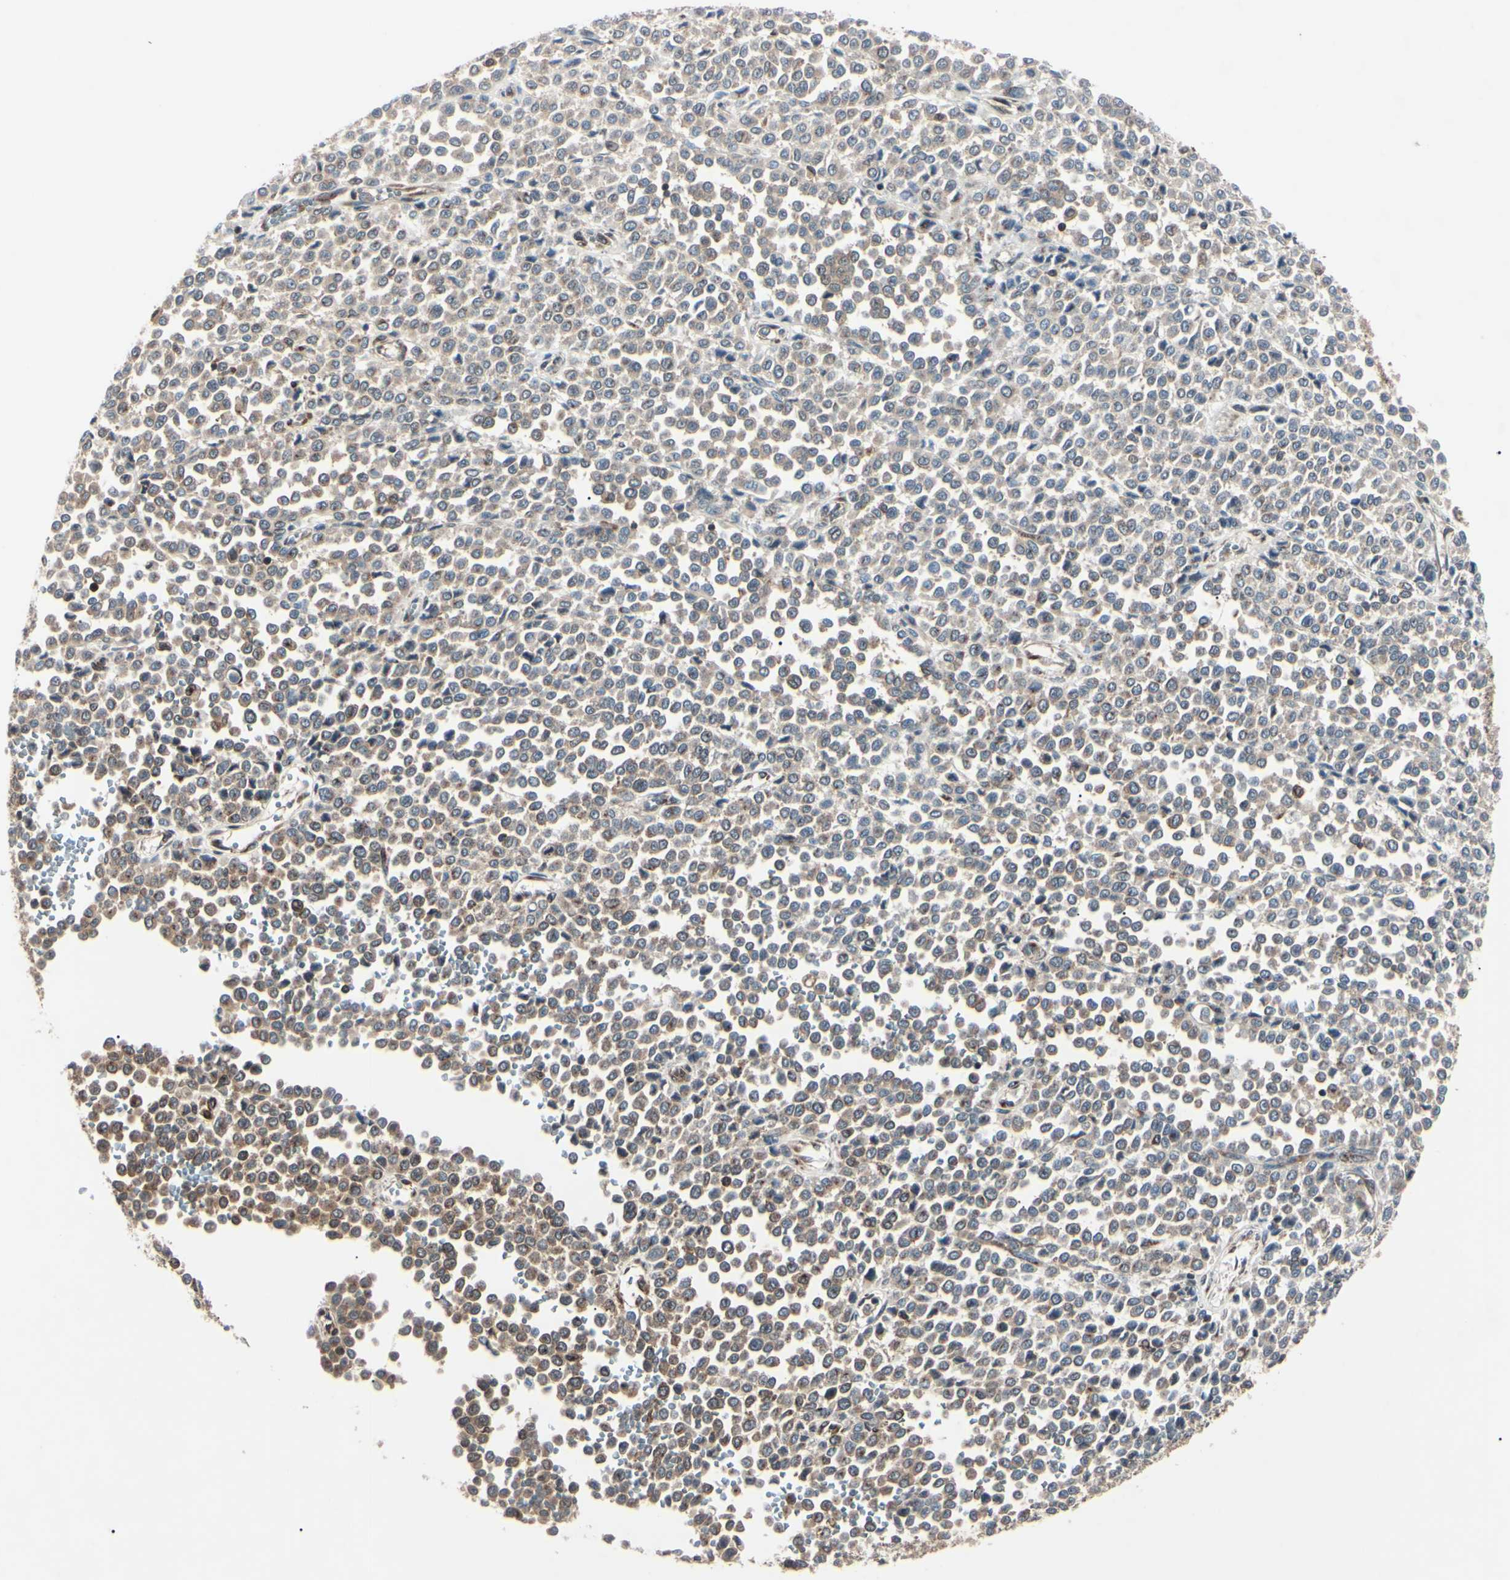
{"staining": {"intensity": "weak", "quantity": "25%-75%", "location": "cytoplasmic/membranous"}, "tissue": "melanoma", "cell_type": "Tumor cells", "image_type": "cancer", "snomed": [{"axis": "morphology", "description": "Malignant melanoma, Metastatic site"}, {"axis": "topography", "description": "Pancreas"}], "caption": "Malignant melanoma (metastatic site) stained with a brown dye demonstrates weak cytoplasmic/membranous positive positivity in about 25%-75% of tumor cells.", "gene": "MAPRE1", "patient": {"sex": "female", "age": 30}}